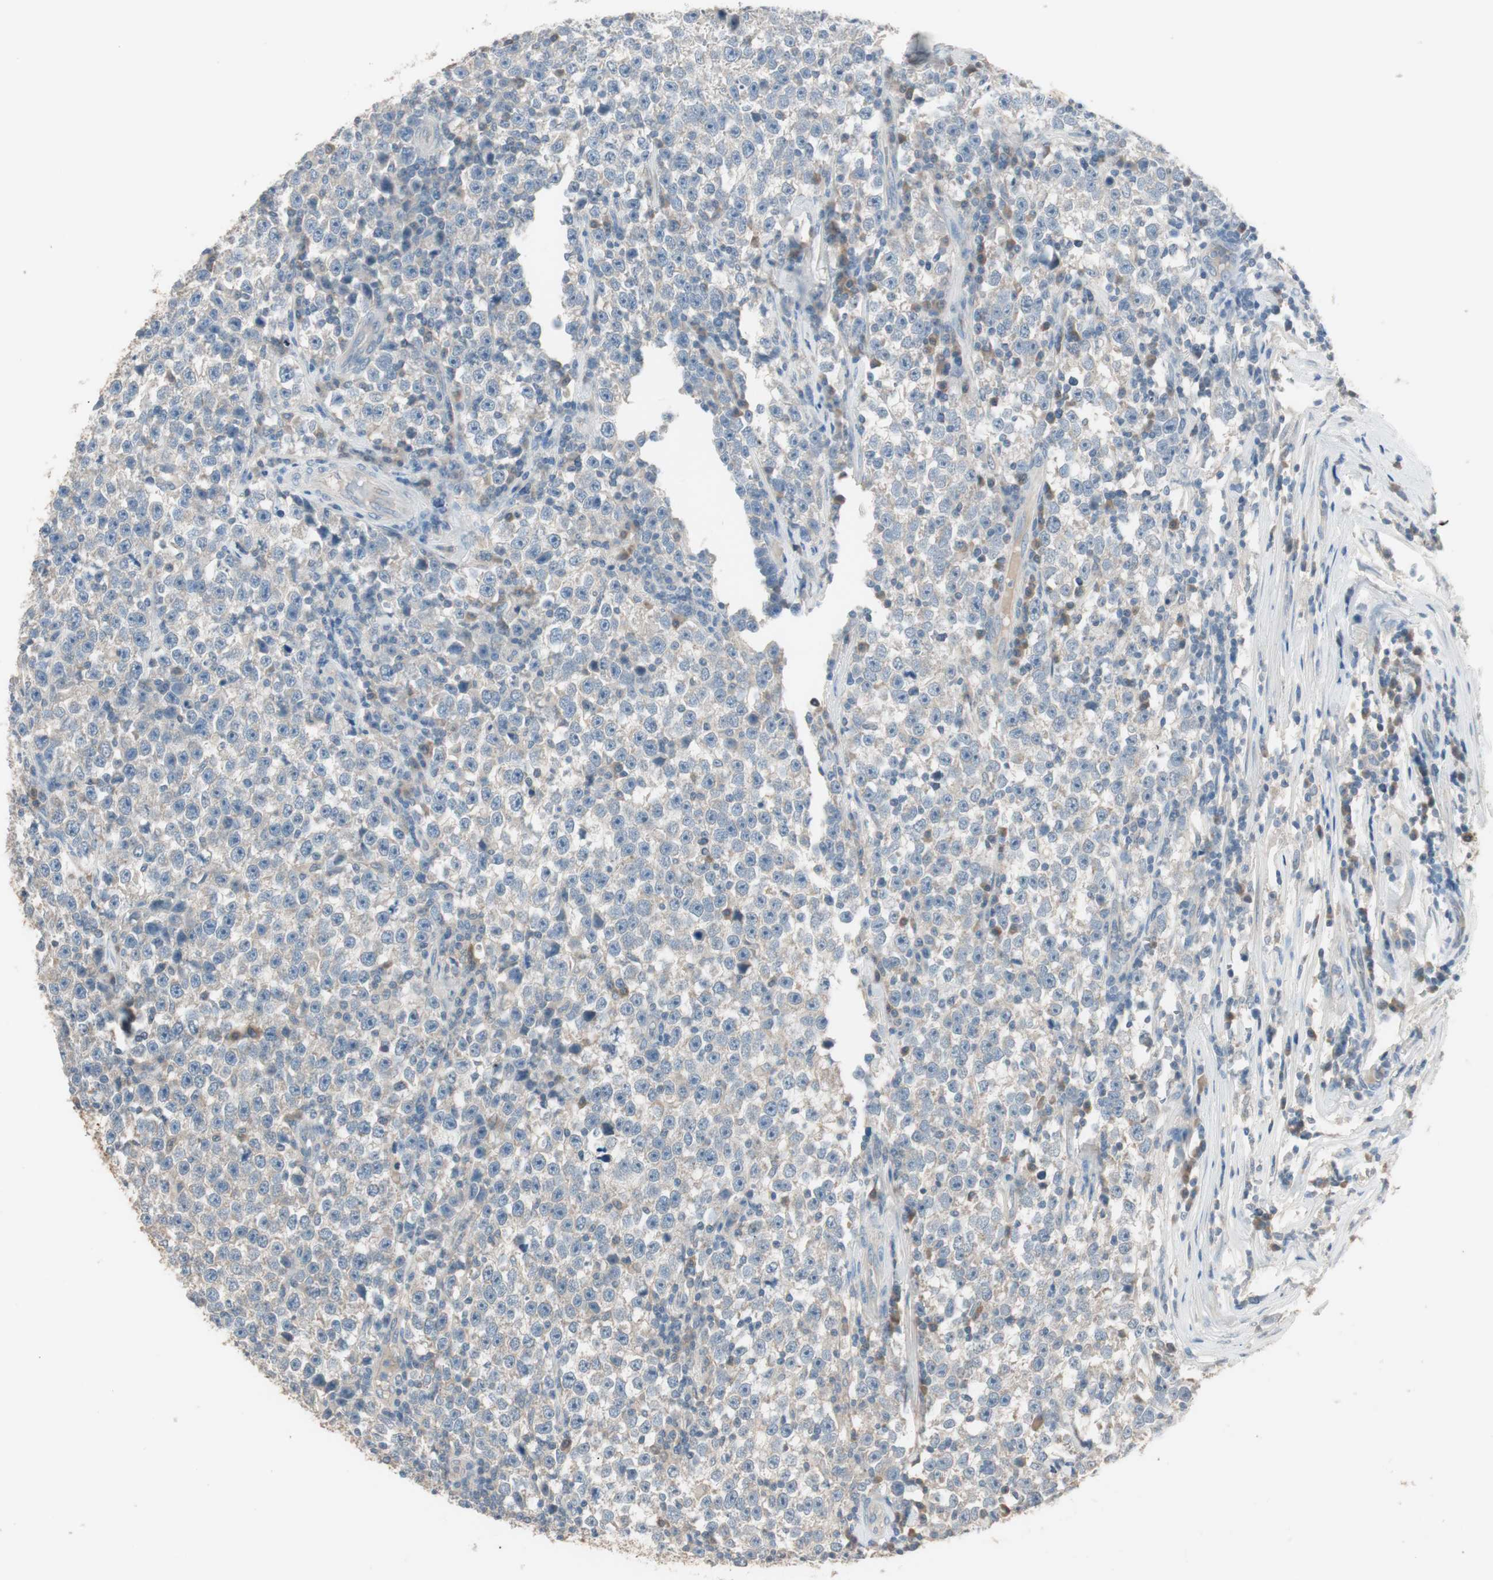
{"staining": {"intensity": "negative", "quantity": "none", "location": "none"}, "tissue": "testis cancer", "cell_type": "Tumor cells", "image_type": "cancer", "snomed": [{"axis": "morphology", "description": "Seminoma, NOS"}, {"axis": "topography", "description": "Testis"}], "caption": "Immunohistochemistry micrograph of testis cancer (seminoma) stained for a protein (brown), which shows no positivity in tumor cells.", "gene": "KHK", "patient": {"sex": "male", "age": 43}}